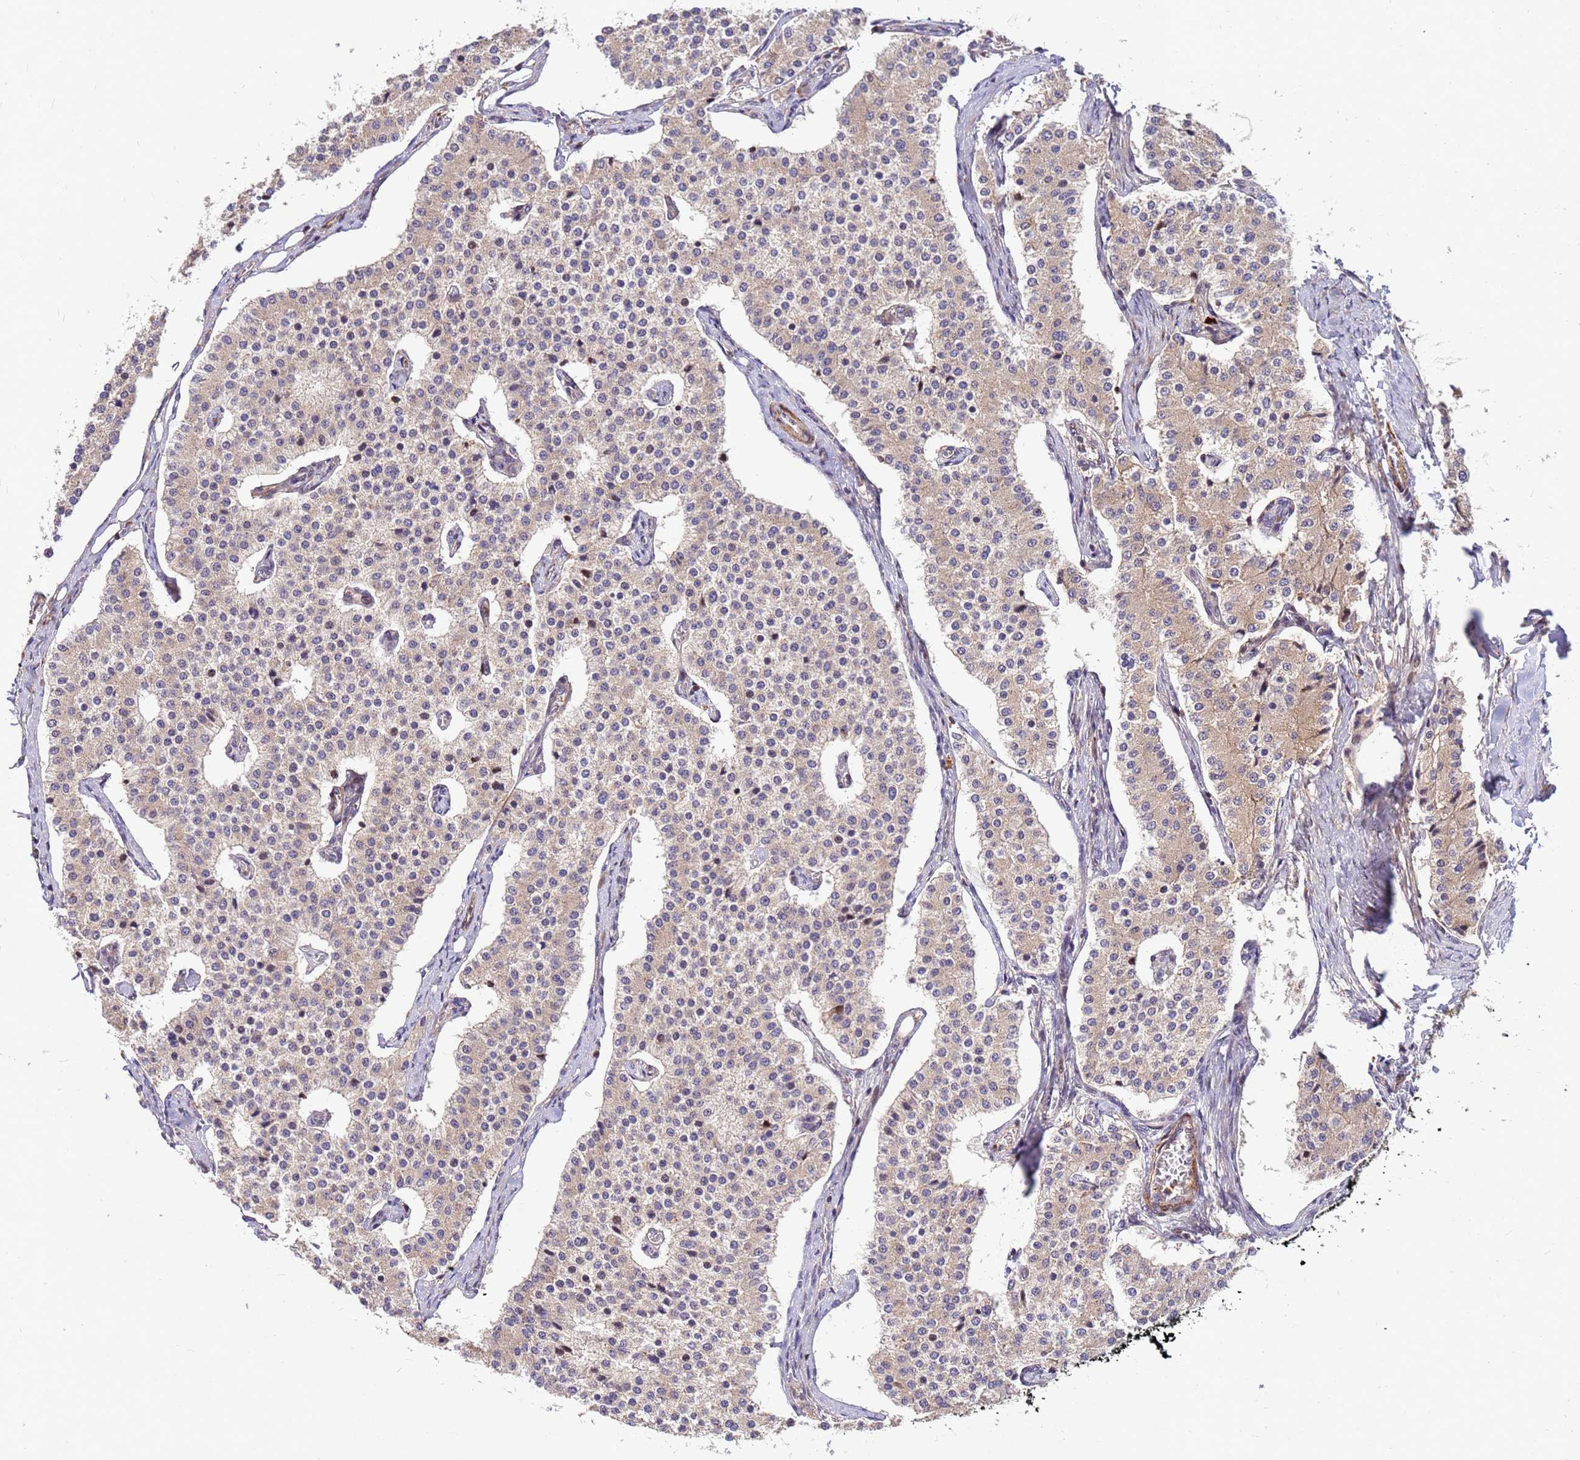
{"staining": {"intensity": "weak", "quantity": "25%-75%", "location": "cytoplasmic/membranous"}, "tissue": "carcinoid", "cell_type": "Tumor cells", "image_type": "cancer", "snomed": [{"axis": "morphology", "description": "Carcinoid, malignant, NOS"}, {"axis": "topography", "description": "Colon"}], "caption": "Carcinoid was stained to show a protein in brown. There is low levels of weak cytoplasmic/membranous positivity in approximately 25%-75% of tumor cells. The staining was performed using DAB (3,3'-diaminobenzidine) to visualize the protein expression in brown, while the nuclei were stained in blue with hematoxylin (Magnification: 20x).", "gene": "DUS4L", "patient": {"sex": "female", "age": 52}}